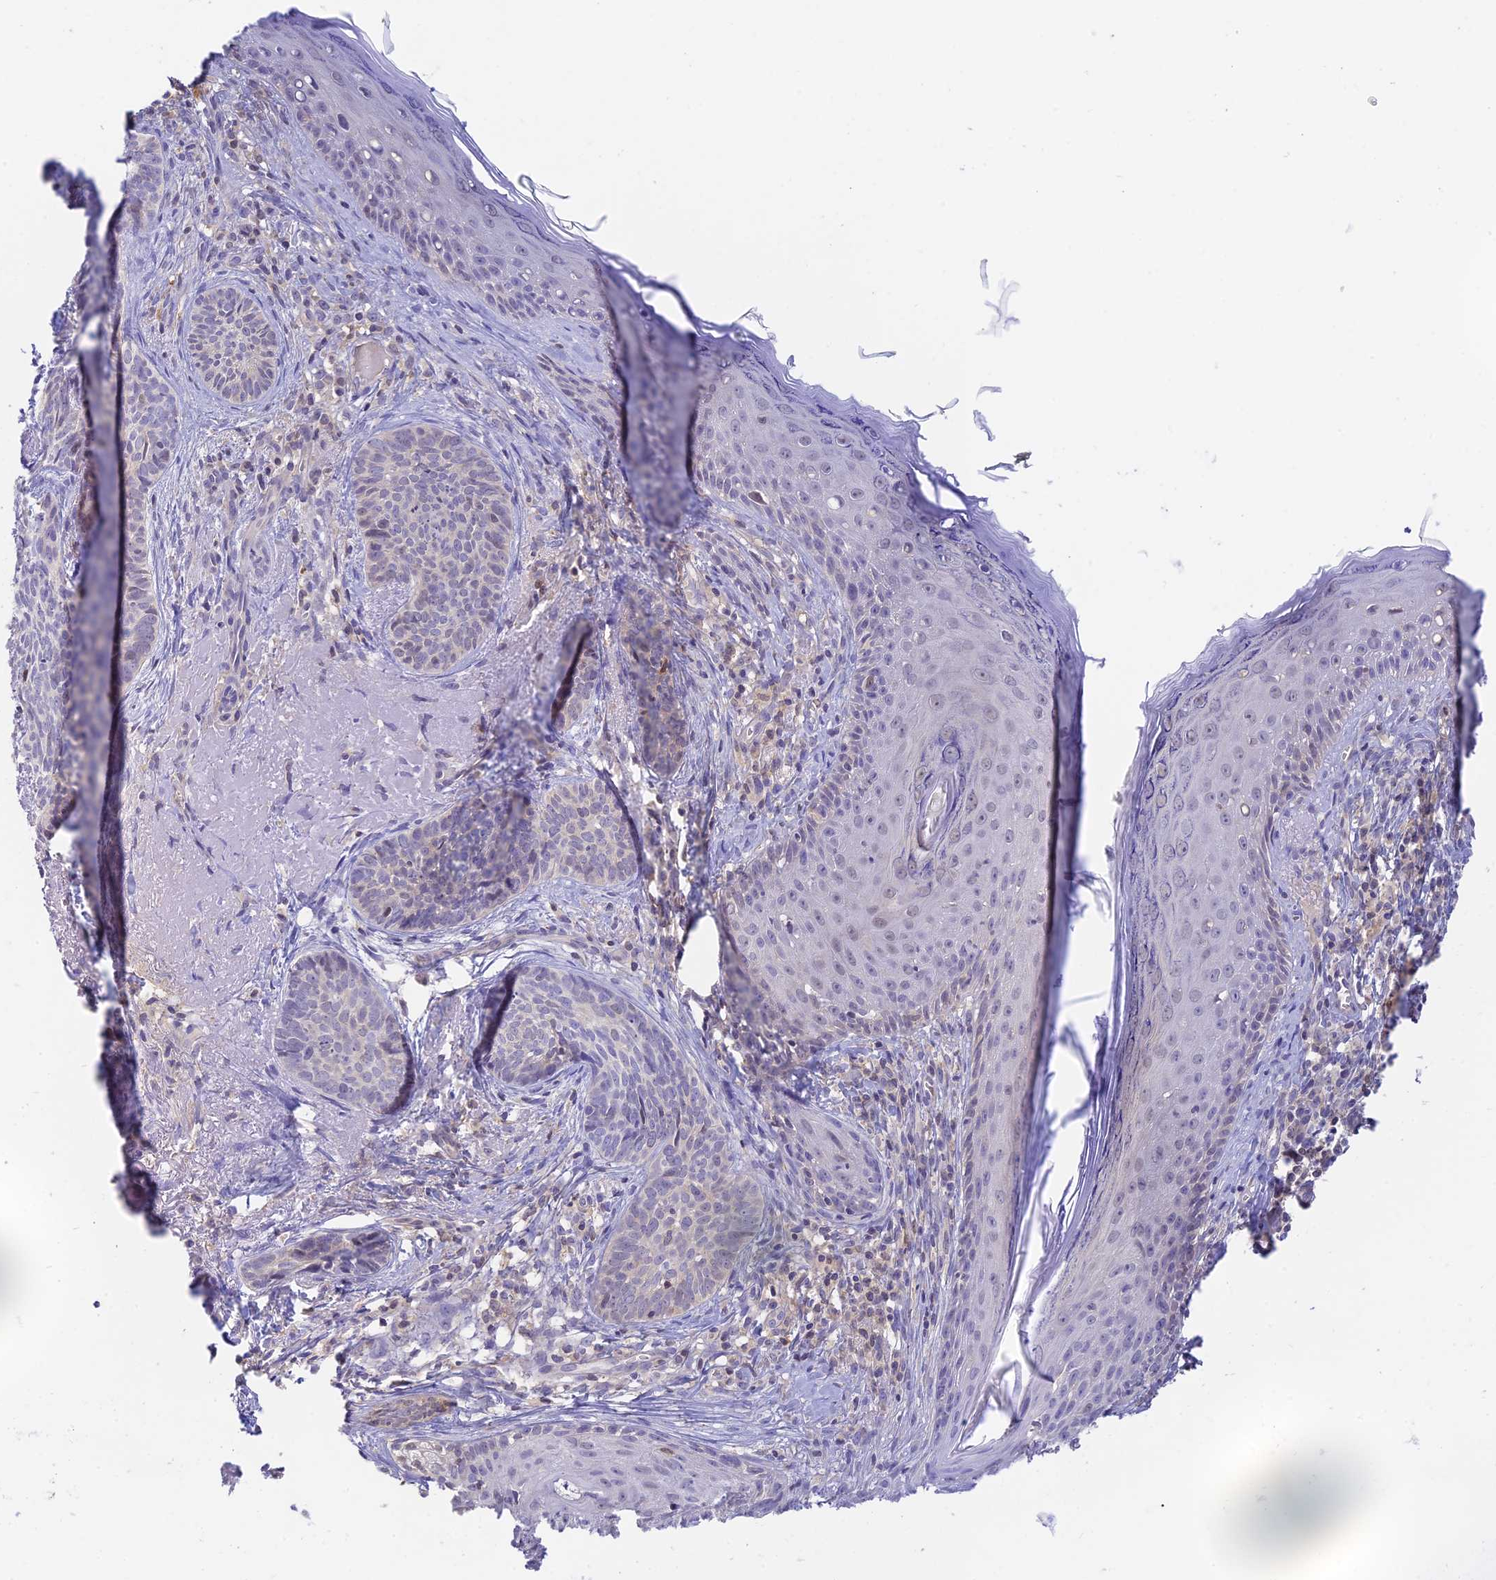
{"staining": {"intensity": "negative", "quantity": "none", "location": "none"}, "tissue": "skin cancer", "cell_type": "Tumor cells", "image_type": "cancer", "snomed": [{"axis": "morphology", "description": "Basal cell carcinoma"}, {"axis": "topography", "description": "Skin"}], "caption": "Histopathology image shows no protein staining in tumor cells of skin cancer (basal cell carcinoma) tissue. (DAB (3,3'-diaminobenzidine) immunohistochemistry (IHC) visualized using brightfield microscopy, high magnification).", "gene": "HDHD2", "patient": {"sex": "female", "age": 76}}